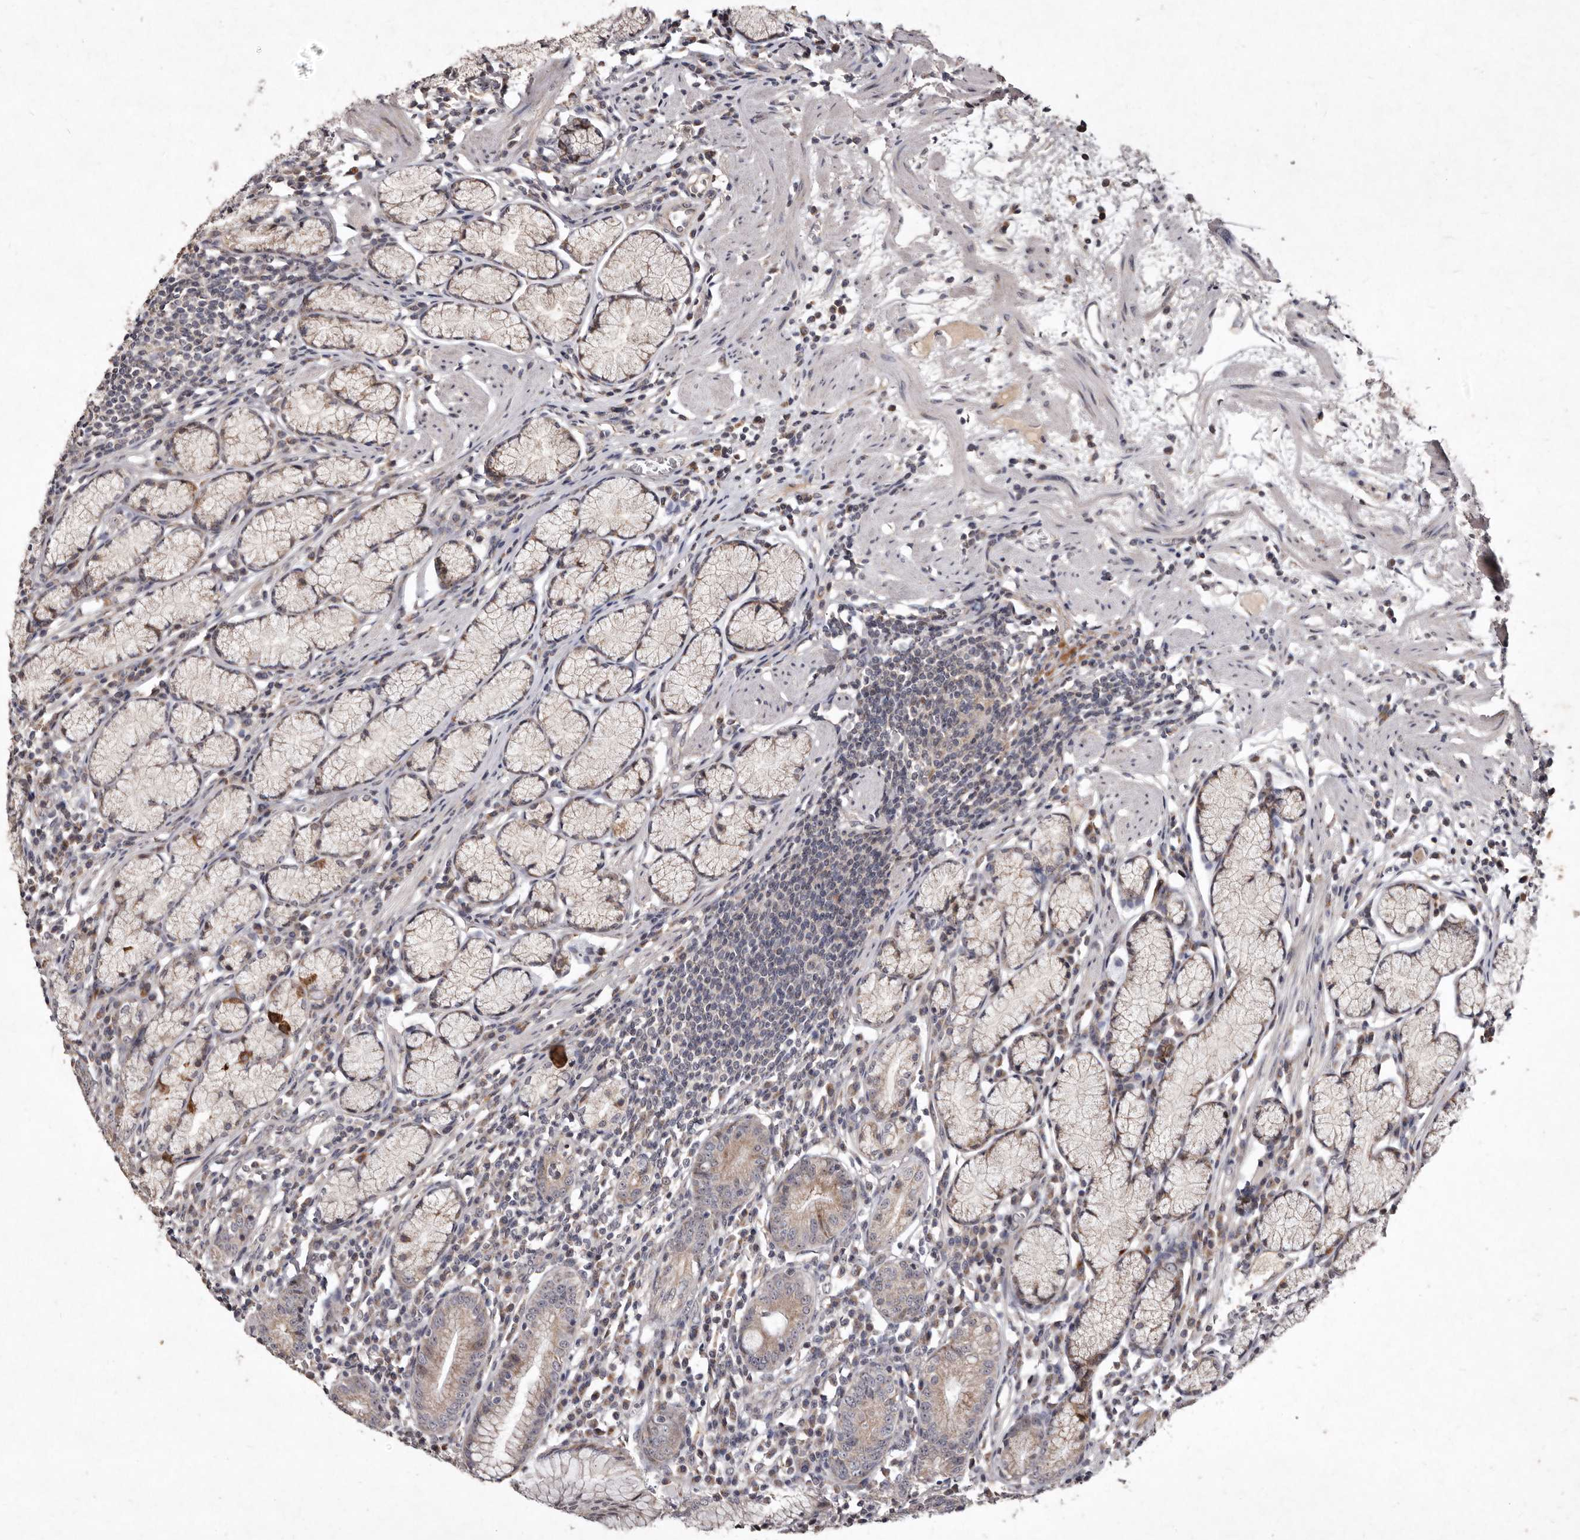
{"staining": {"intensity": "strong", "quantity": "25%-75%", "location": "cytoplasmic/membranous"}, "tissue": "stomach", "cell_type": "Glandular cells", "image_type": "normal", "snomed": [{"axis": "morphology", "description": "Normal tissue, NOS"}, {"axis": "topography", "description": "Stomach"}], "caption": "A high-resolution micrograph shows IHC staining of benign stomach, which displays strong cytoplasmic/membranous expression in about 25%-75% of glandular cells. (Stains: DAB (3,3'-diaminobenzidine) in brown, nuclei in blue, Microscopy: brightfield microscopy at high magnification).", "gene": "FLAD1", "patient": {"sex": "male", "age": 55}}